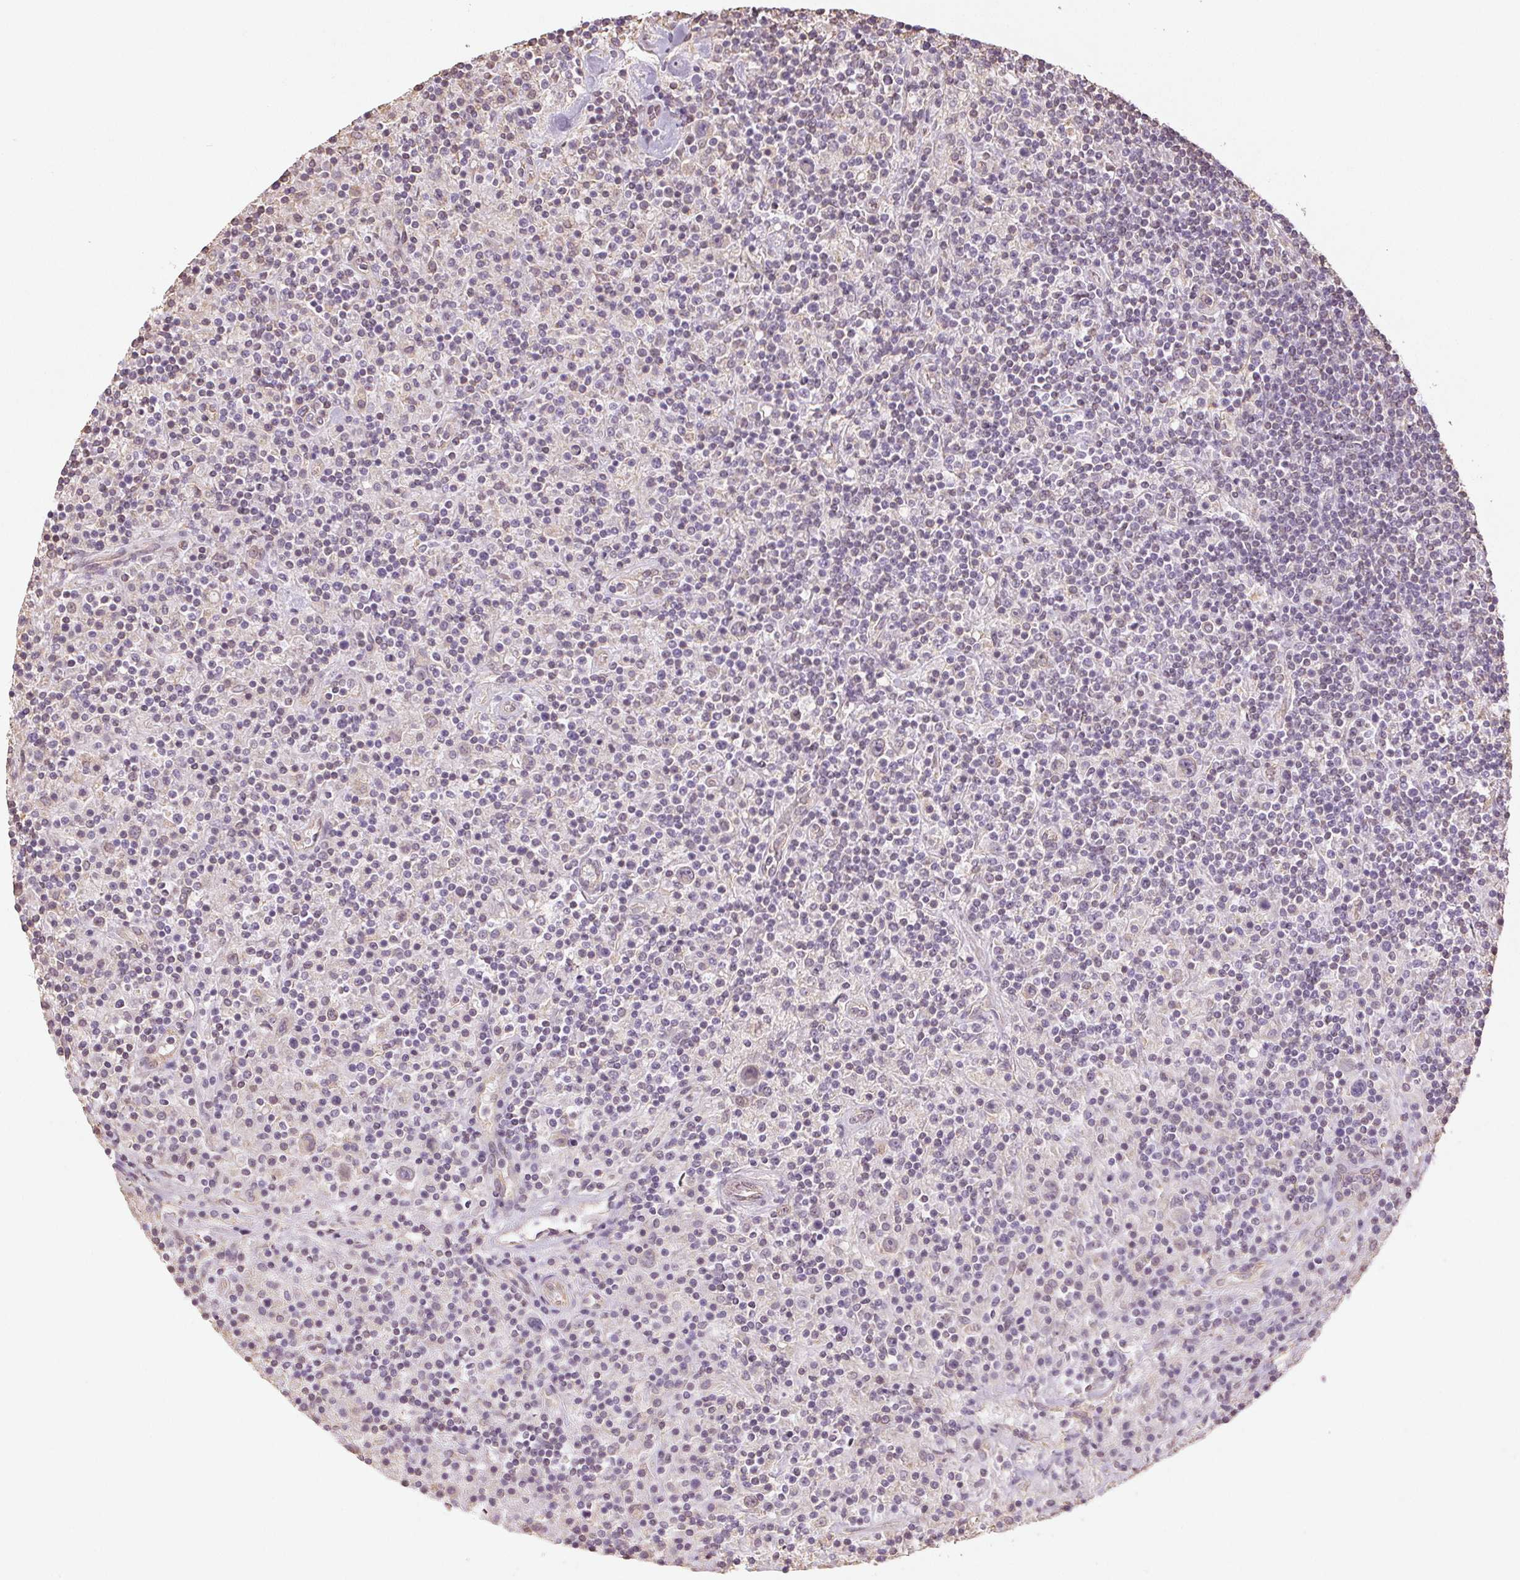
{"staining": {"intensity": "negative", "quantity": "none", "location": "none"}, "tissue": "lymphoma", "cell_type": "Tumor cells", "image_type": "cancer", "snomed": [{"axis": "morphology", "description": "Hodgkin's disease, NOS"}, {"axis": "topography", "description": "Lymph node"}], "caption": "This is a histopathology image of immunohistochemistry (IHC) staining of Hodgkin's disease, which shows no expression in tumor cells. The staining was performed using DAB (3,3'-diaminobenzidine) to visualize the protein expression in brown, while the nuclei were stained in blue with hematoxylin (Magnification: 20x).", "gene": "COL7A1", "patient": {"sex": "male", "age": 70}}